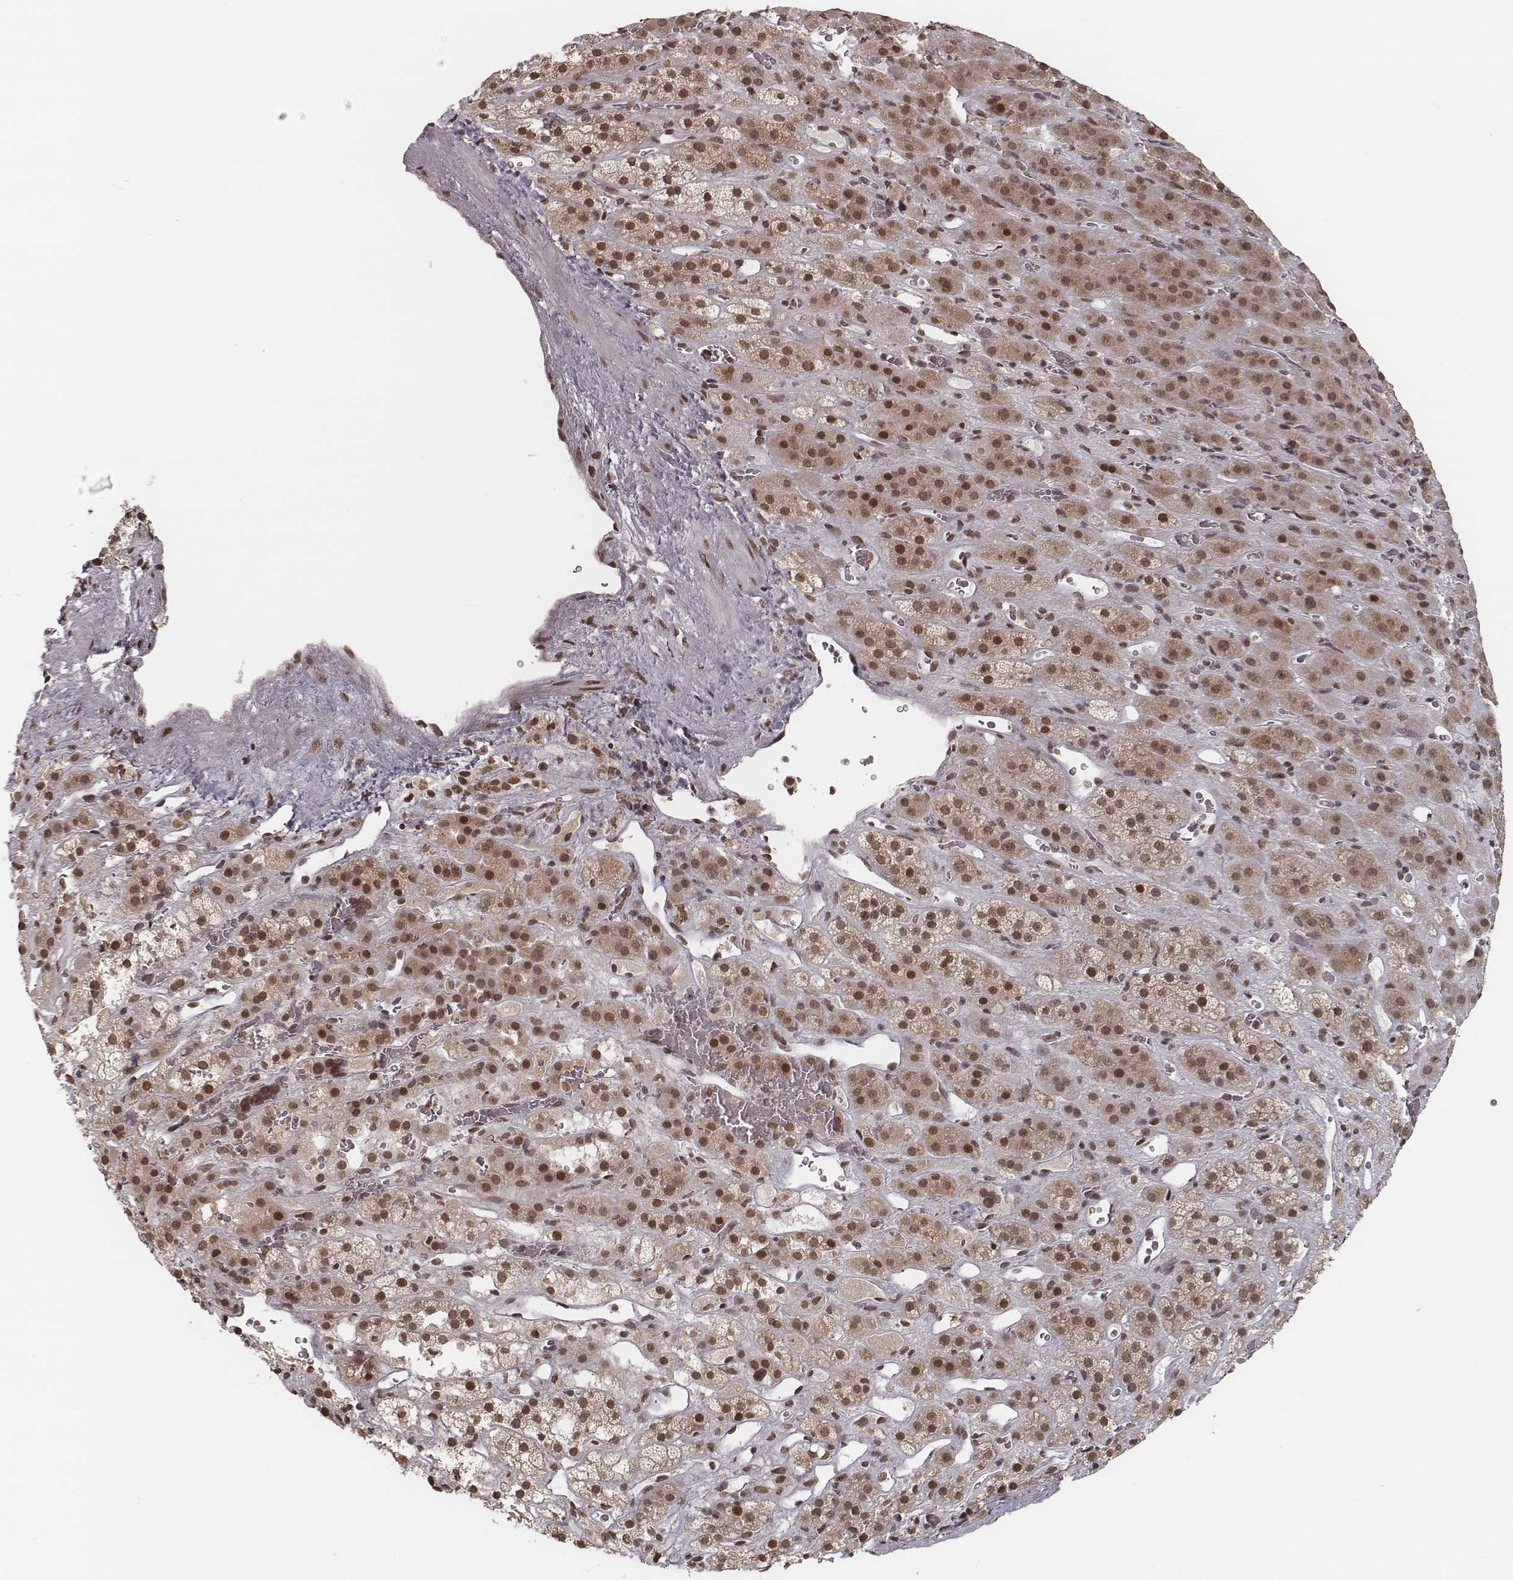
{"staining": {"intensity": "moderate", "quantity": ">75%", "location": "cytoplasmic/membranous,nuclear"}, "tissue": "adrenal gland", "cell_type": "Glandular cells", "image_type": "normal", "snomed": [{"axis": "morphology", "description": "Normal tissue, NOS"}, {"axis": "topography", "description": "Adrenal gland"}], "caption": "The image reveals immunohistochemical staining of benign adrenal gland. There is moderate cytoplasmic/membranous,nuclear staining is present in approximately >75% of glandular cells. The staining is performed using DAB (3,3'-diaminobenzidine) brown chromogen to label protein expression. The nuclei are counter-stained blue using hematoxylin.", "gene": "HMGA2", "patient": {"sex": "male", "age": 57}}